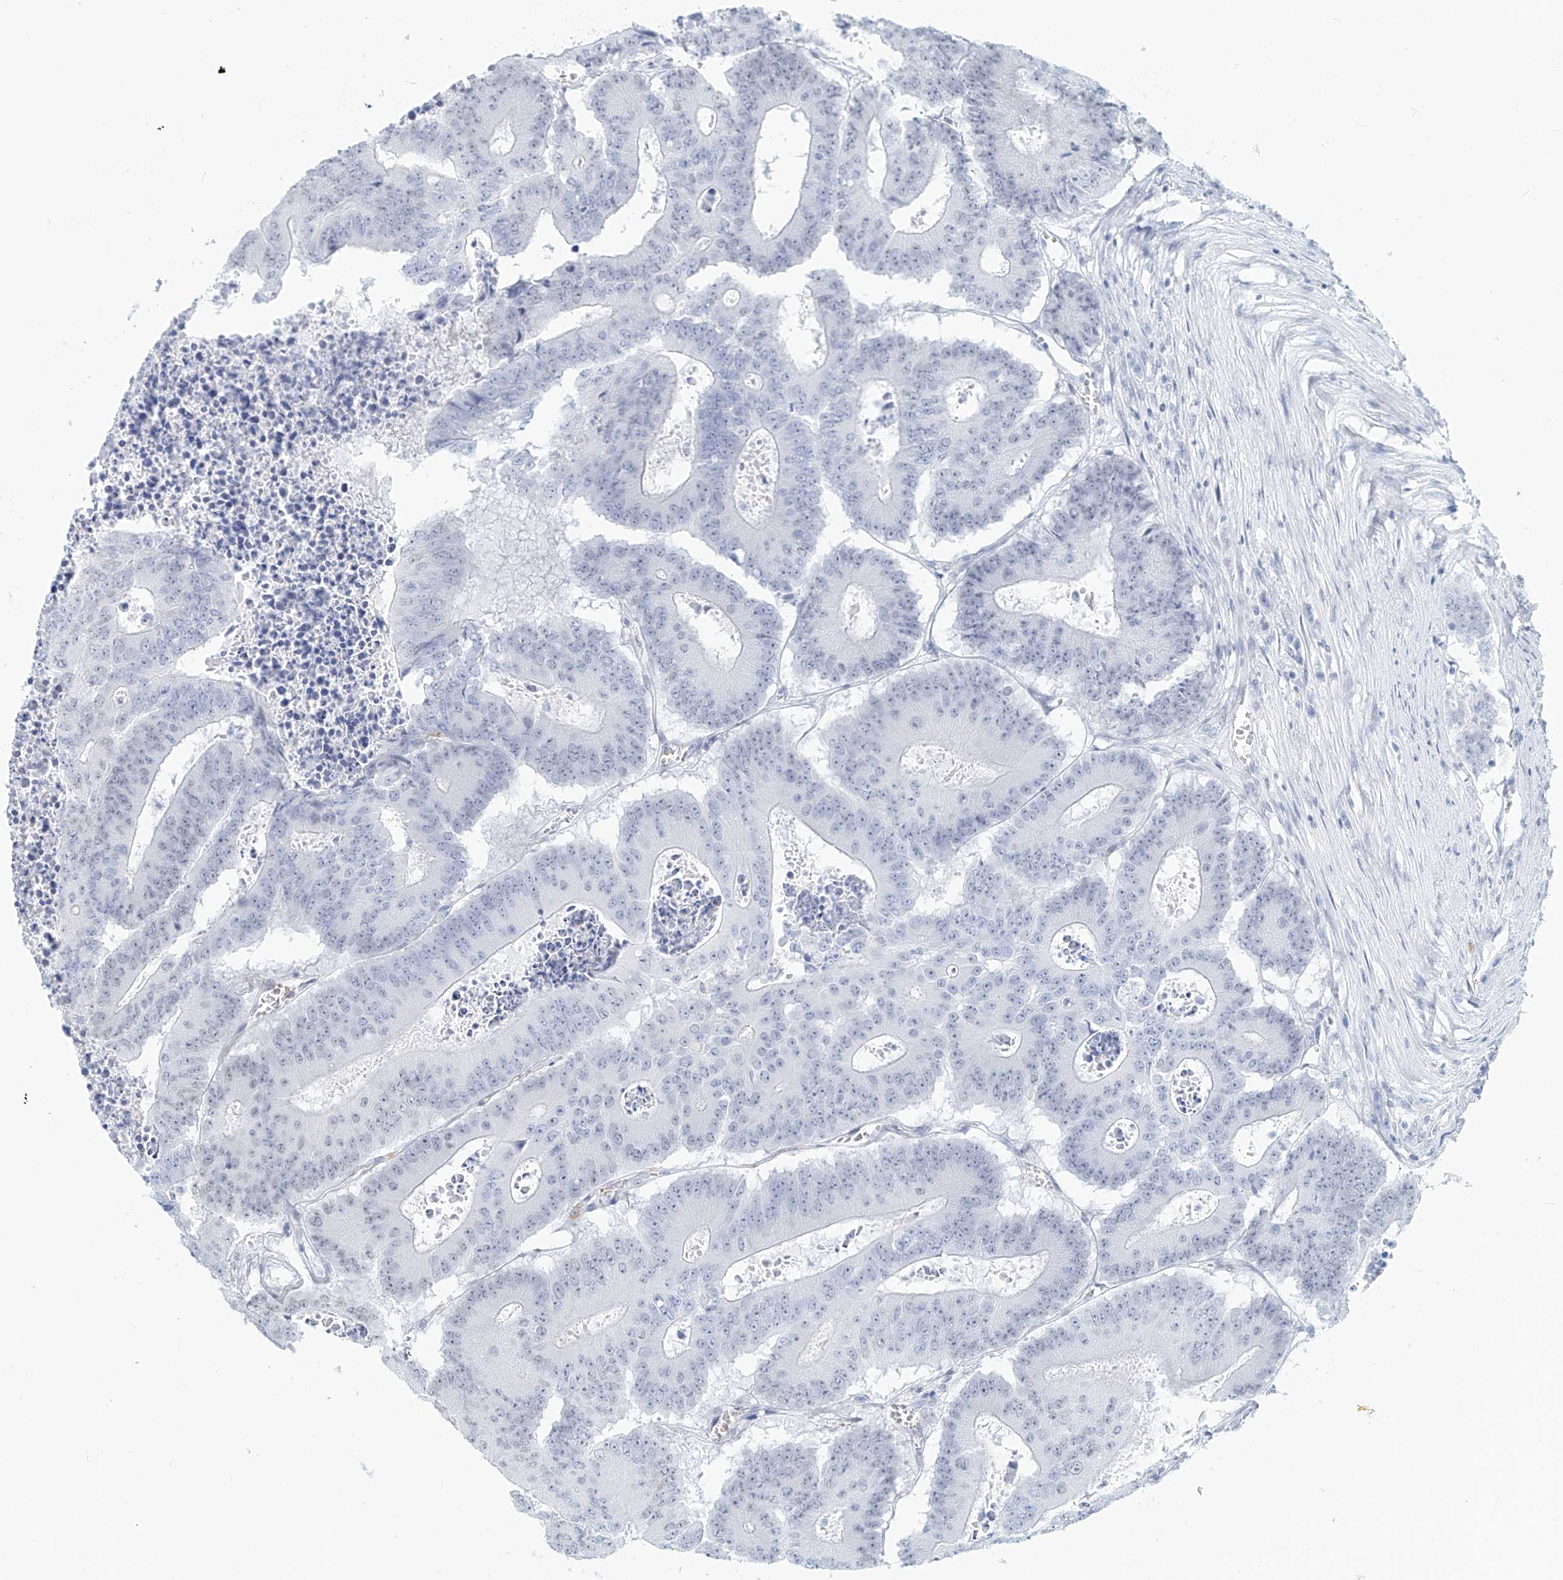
{"staining": {"intensity": "negative", "quantity": "none", "location": "none"}, "tissue": "colorectal cancer", "cell_type": "Tumor cells", "image_type": "cancer", "snomed": [{"axis": "morphology", "description": "Adenocarcinoma, NOS"}, {"axis": "topography", "description": "Colon"}], "caption": "DAB immunohistochemical staining of human colorectal adenocarcinoma demonstrates no significant staining in tumor cells.", "gene": "SASH1", "patient": {"sex": "male", "age": 87}}